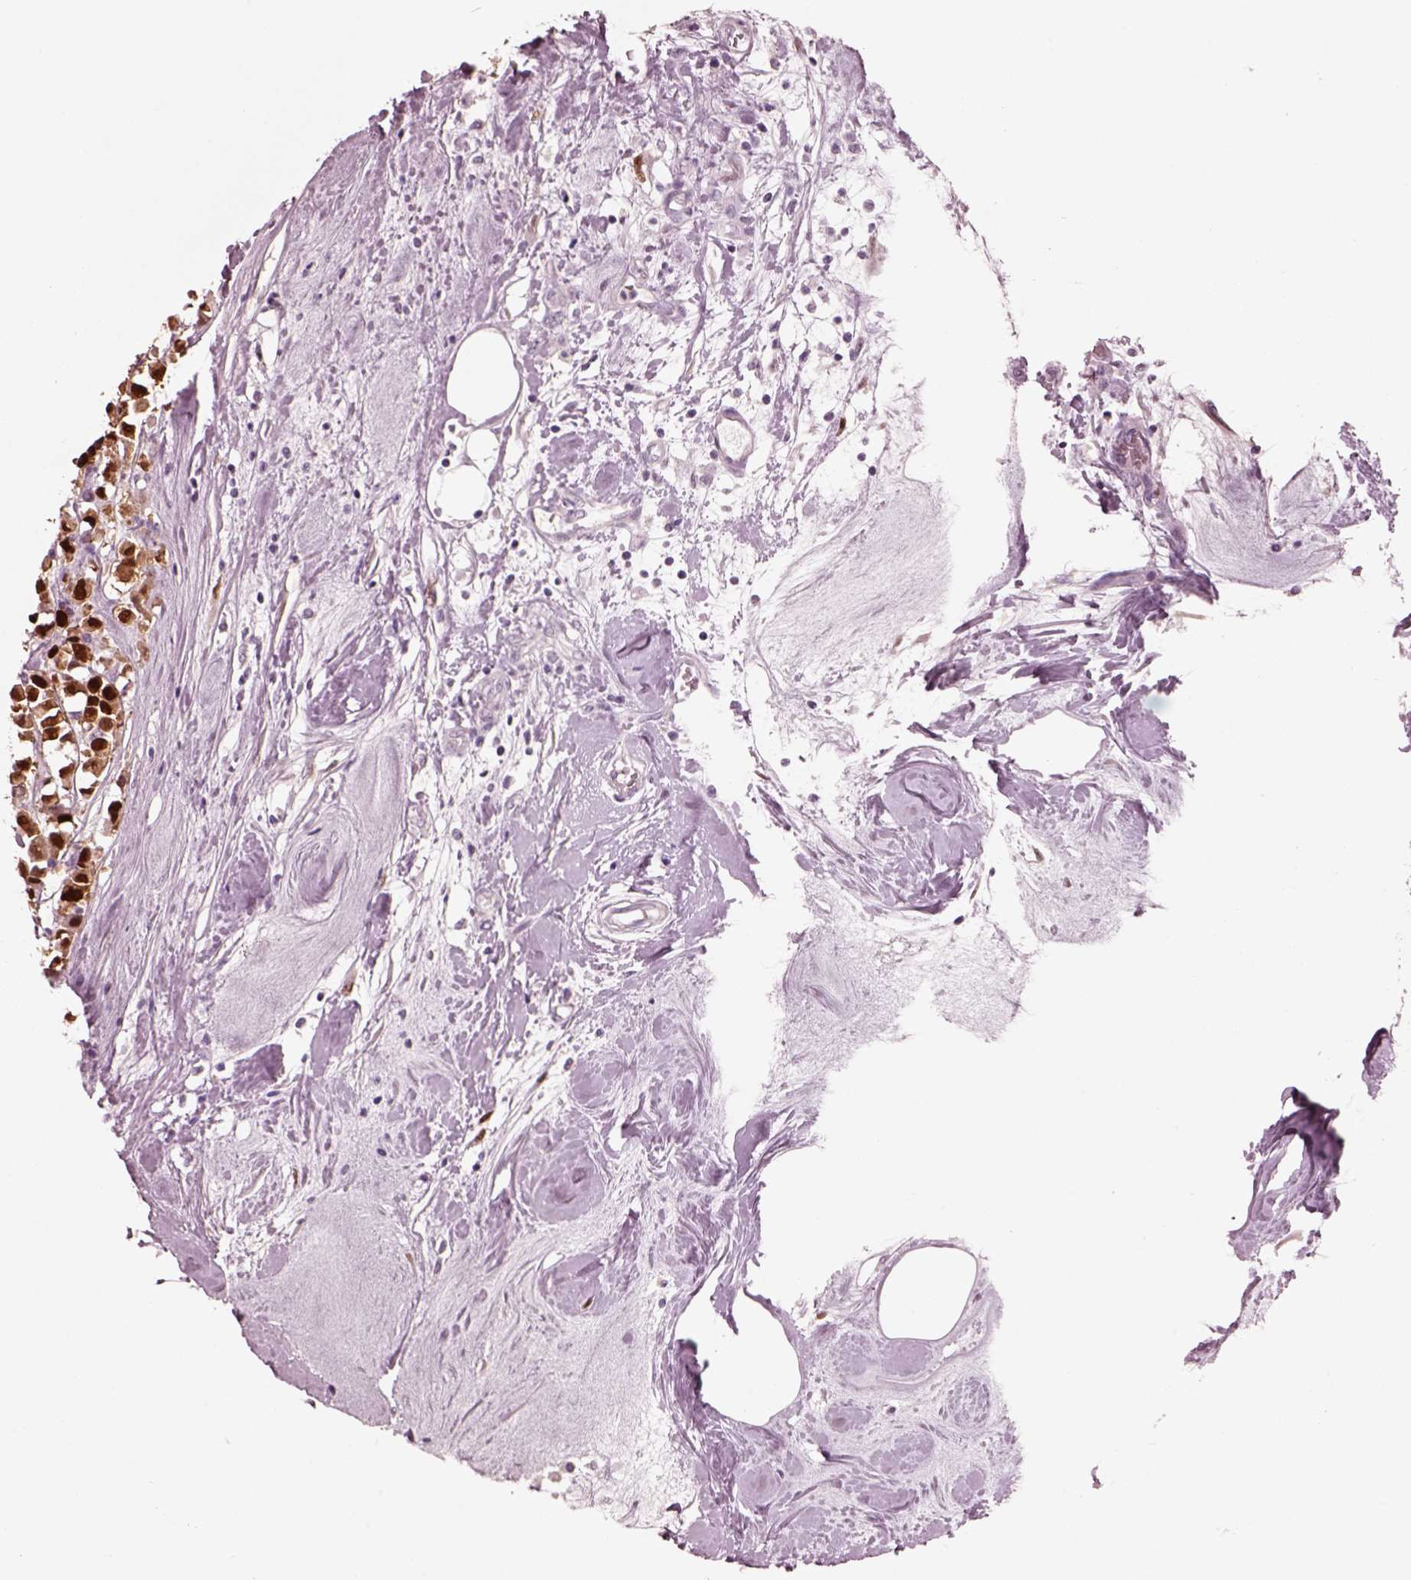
{"staining": {"intensity": "strong", "quantity": ">75%", "location": "nuclear"}, "tissue": "breast cancer", "cell_type": "Tumor cells", "image_type": "cancer", "snomed": [{"axis": "morphology", "description": "Duct carcinoma"}, {"axis": "topography", "description": "Breast"}], "caption": "Immunohistochemical staining of breast cancer (invasive ductal carcinoma) reveals strong nuclear protein expression in approximately >75% of tumor cells.", "gene": "SOX9", "patient": {"sex": "female", "age": 61}}